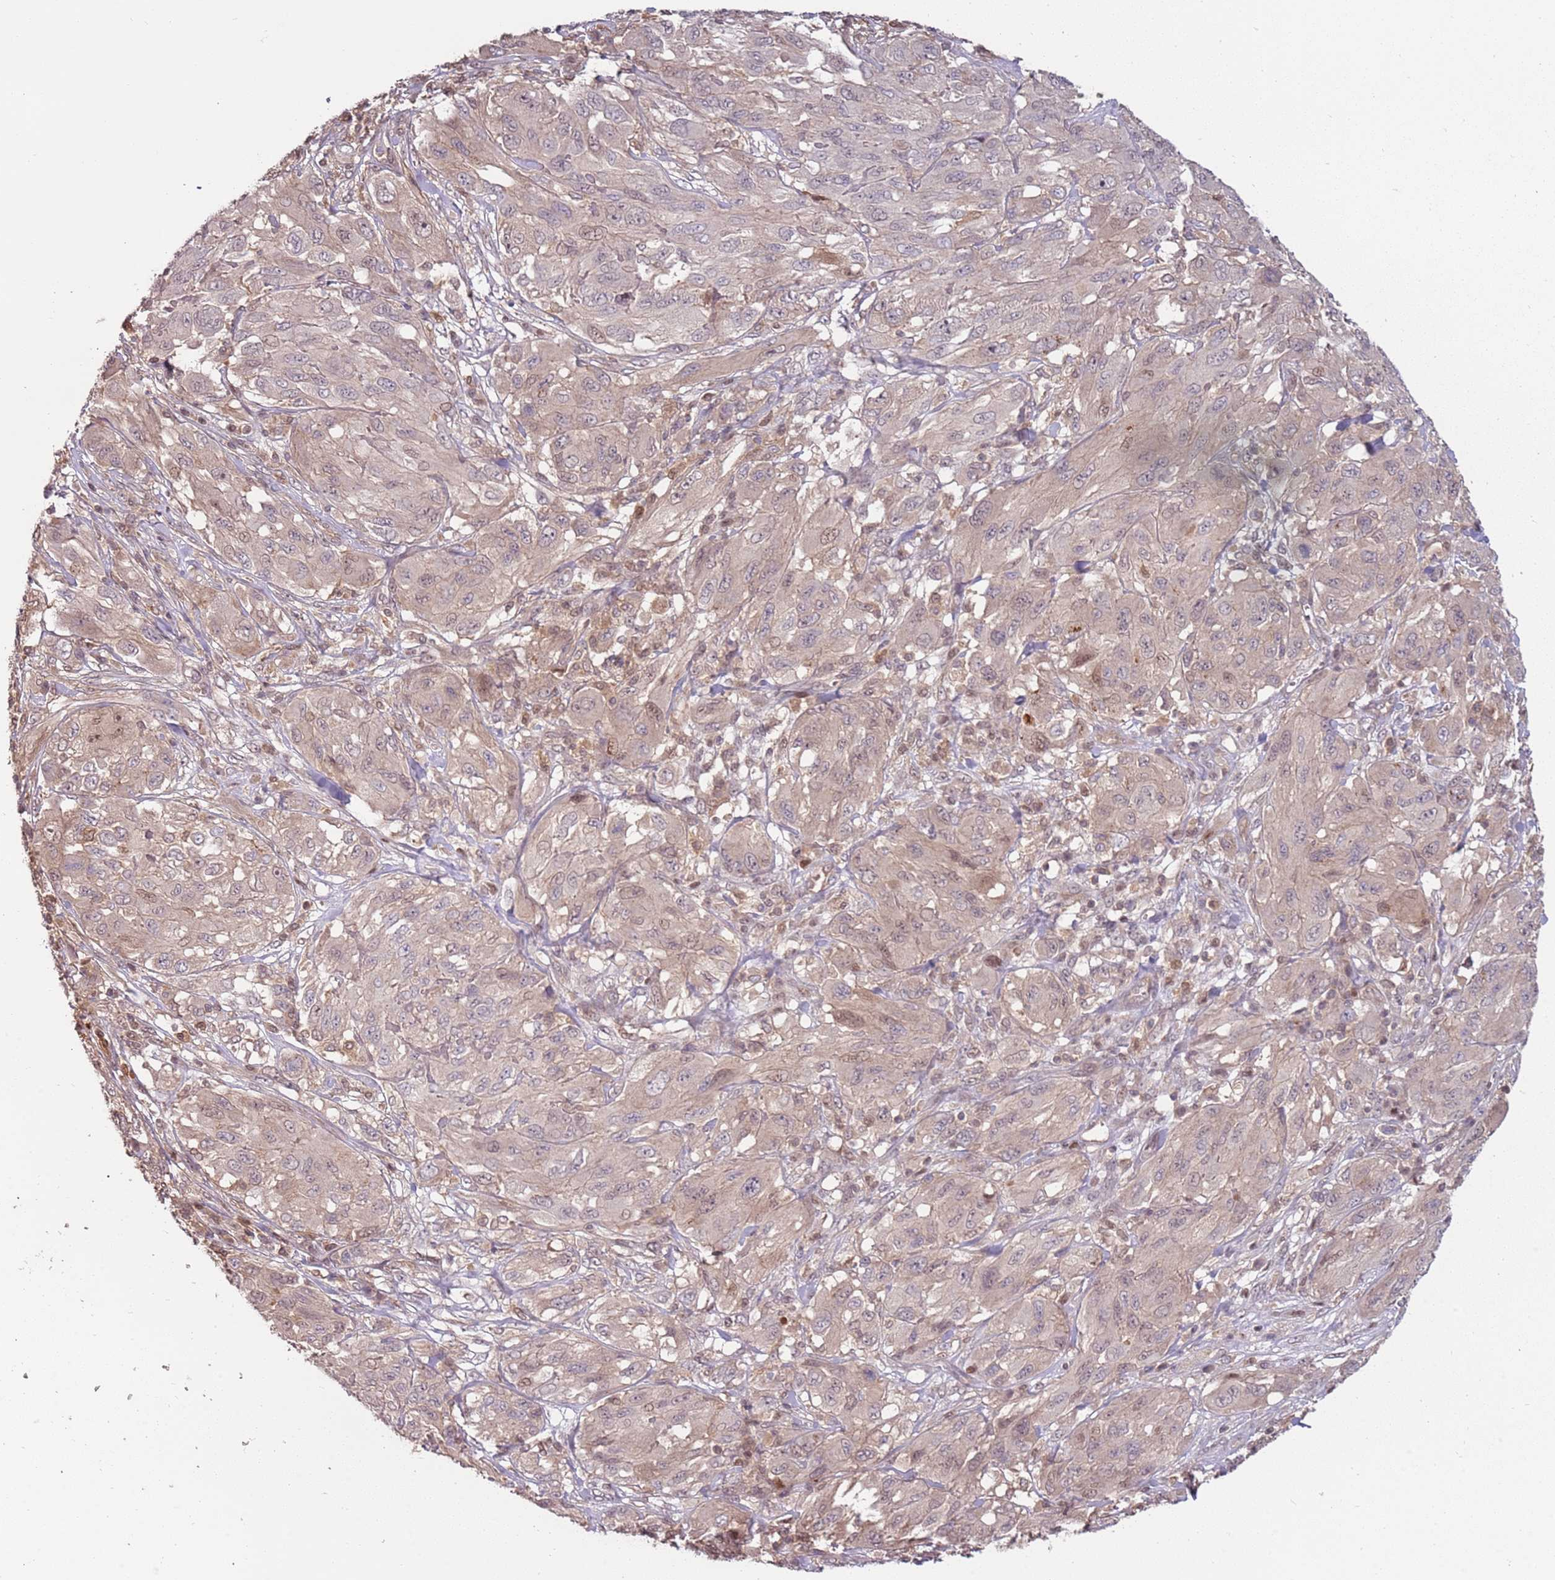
{"staining": {"intensity": "weak", "quantity": "25%-75%", "location": "cytoplasmic/membranous,nuclear"}, "tissue": "melanoma", "cell_type": "Tumor cells", "image_type": "cancer", "snomed": [{"axis": "morphology", "description": "Malignant melanoma, NOS"}, {"axis": "topography", "description": "Skin"}], "caption": "Malignant melanoma stained with a brown dye reveals weak cytoplasmic/membranous and nuclear positive staining in about 25%-75% of tumor cells.", "gene": "GSTO2", "patient": {"sex": "female", "age": 91}}